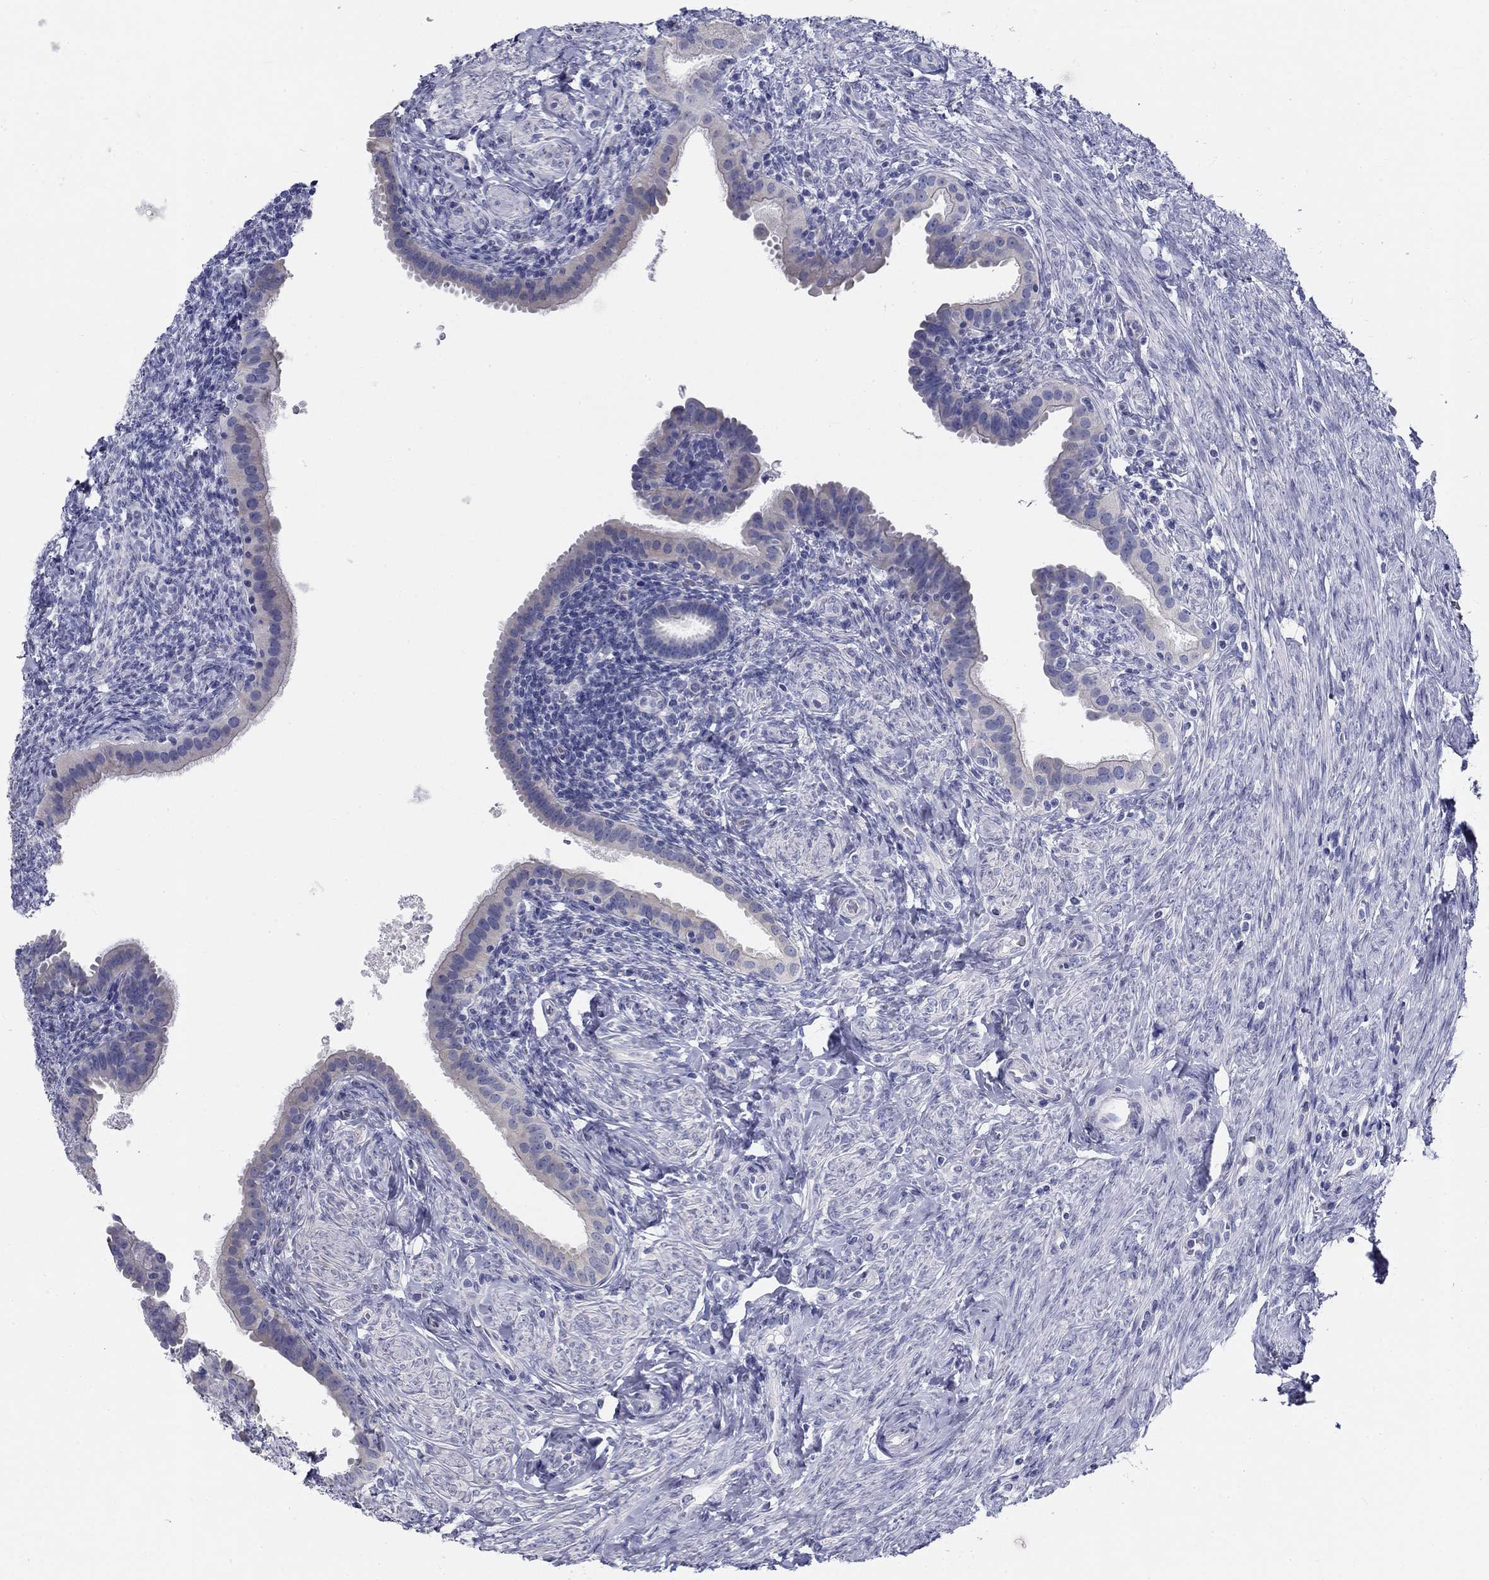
{"staining": {"intensity": "negative", "quantity": "none", "location": "none"}, "tissue": "fallopian tube", "cell_type": "Glandular cells", "image_type": "normal", "snomed": [{"axis": "morphology", "description": "Normal tissue, NOS"}, {"axis": "topography", "description": "Fallopian tube"}], "caption": "An IHC micrograph of unremarkable fallopian tube is shown. There is no staining in glandular cells of fallopian tube.", "gene": "GALNTL5", "patient": {"sex": "female", "age": 41}}